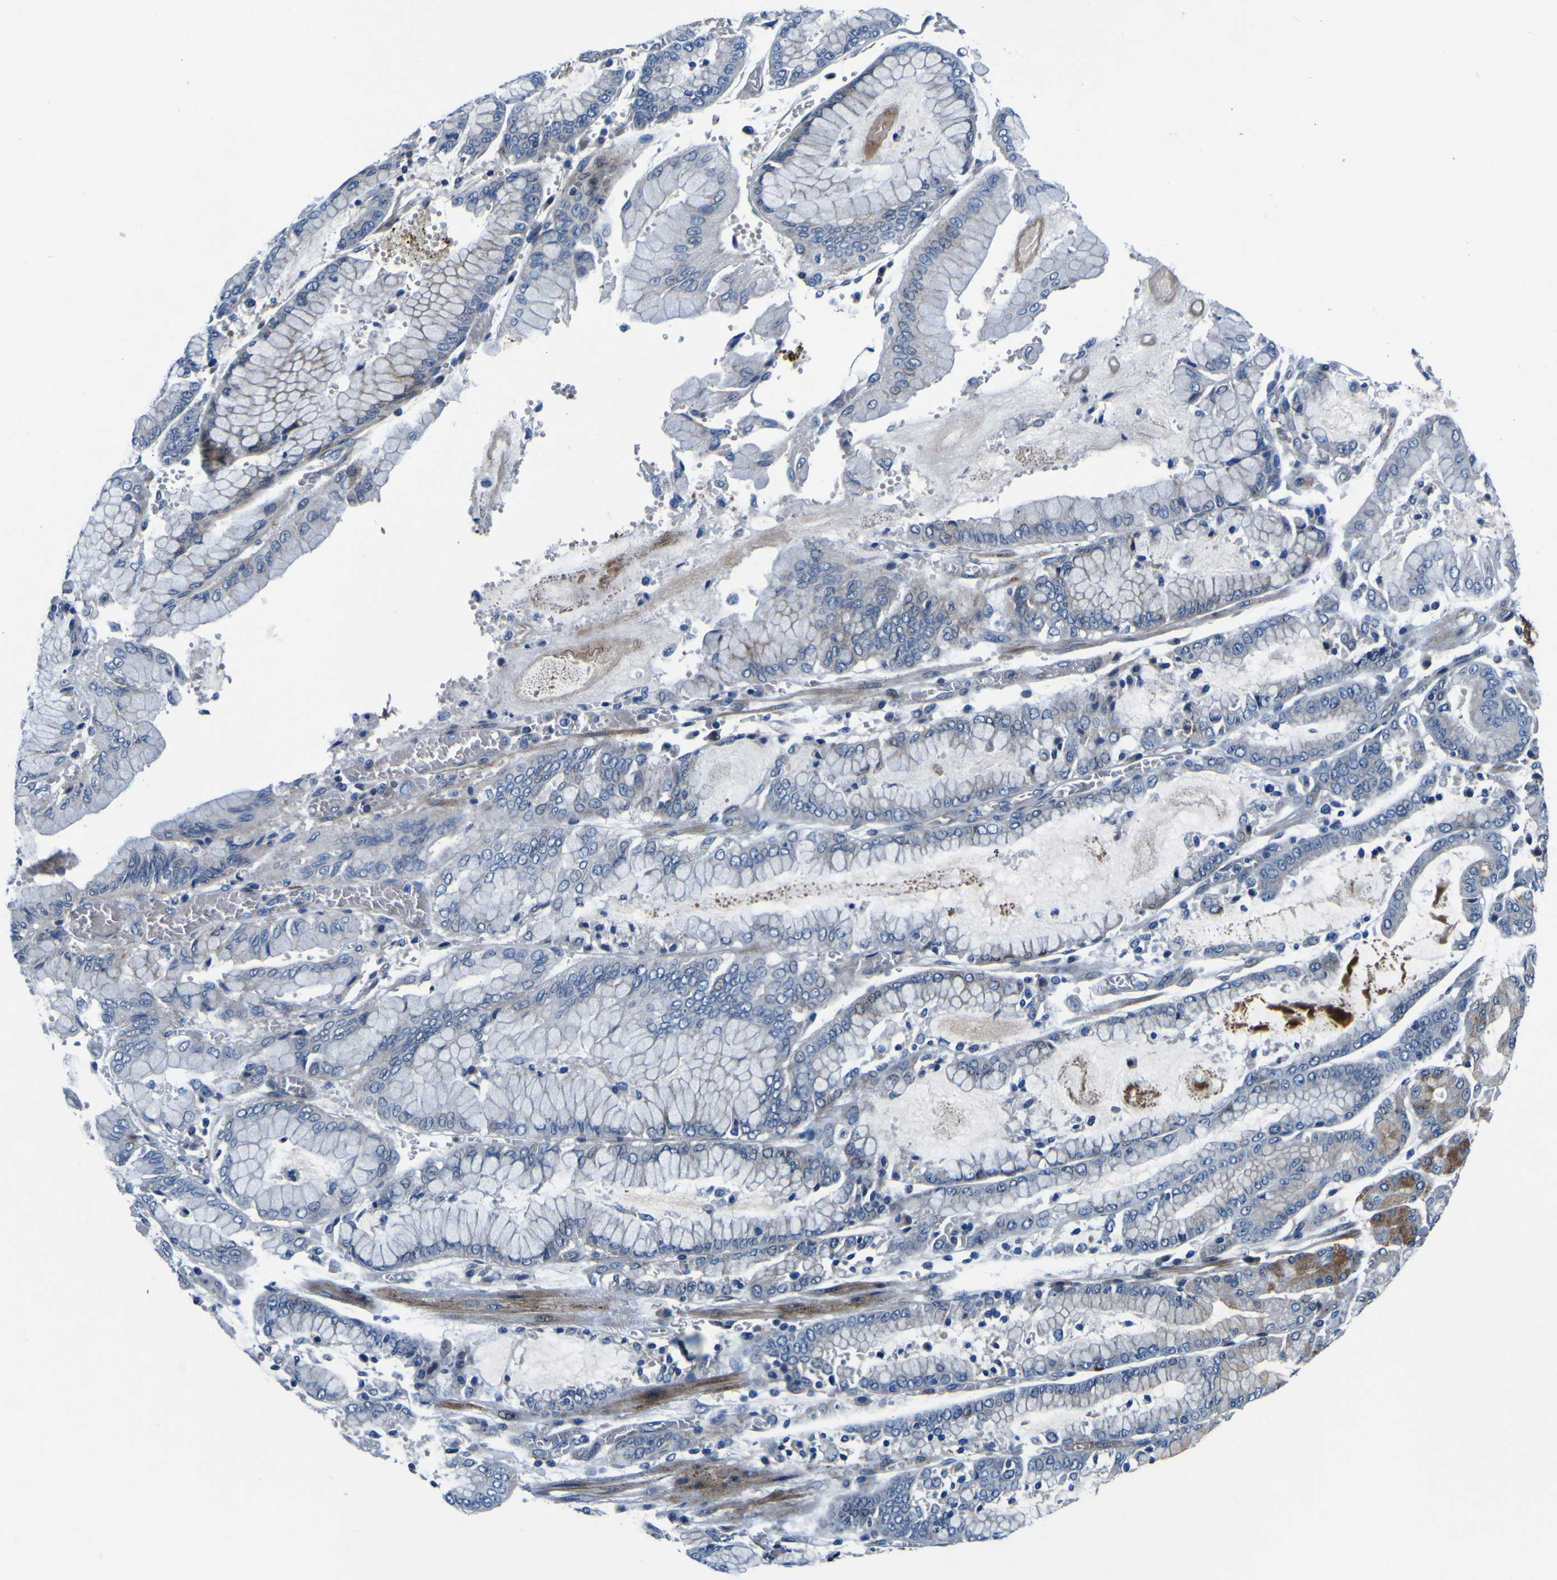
{"staining": {"intensity": "moderate", "quantity": "25%-75%", "location": "cytoplasmic/membranous"}, "tissue": "stomach cancer", "cell_type": "Tumor cells", "image_type": "cancer", "snomed": [{"axis": "morphology", "description": "Normal tissue, NOS"}, {"axis": "morphology", "description": "Adenocarcinoma, NOS"}, {"axis": "topography", "description": "Stomach, upper"}, {"axis": "topography", "description": "Stomach"}], "caption": "This is a micrograph of IHC staining of stomach adenocarcinoma, which shows moderate positivity in the cytoplasmic/membranous of tumor cells.", "gene": "AGAP3", "patient": {"sex": "male", "age": 76}}